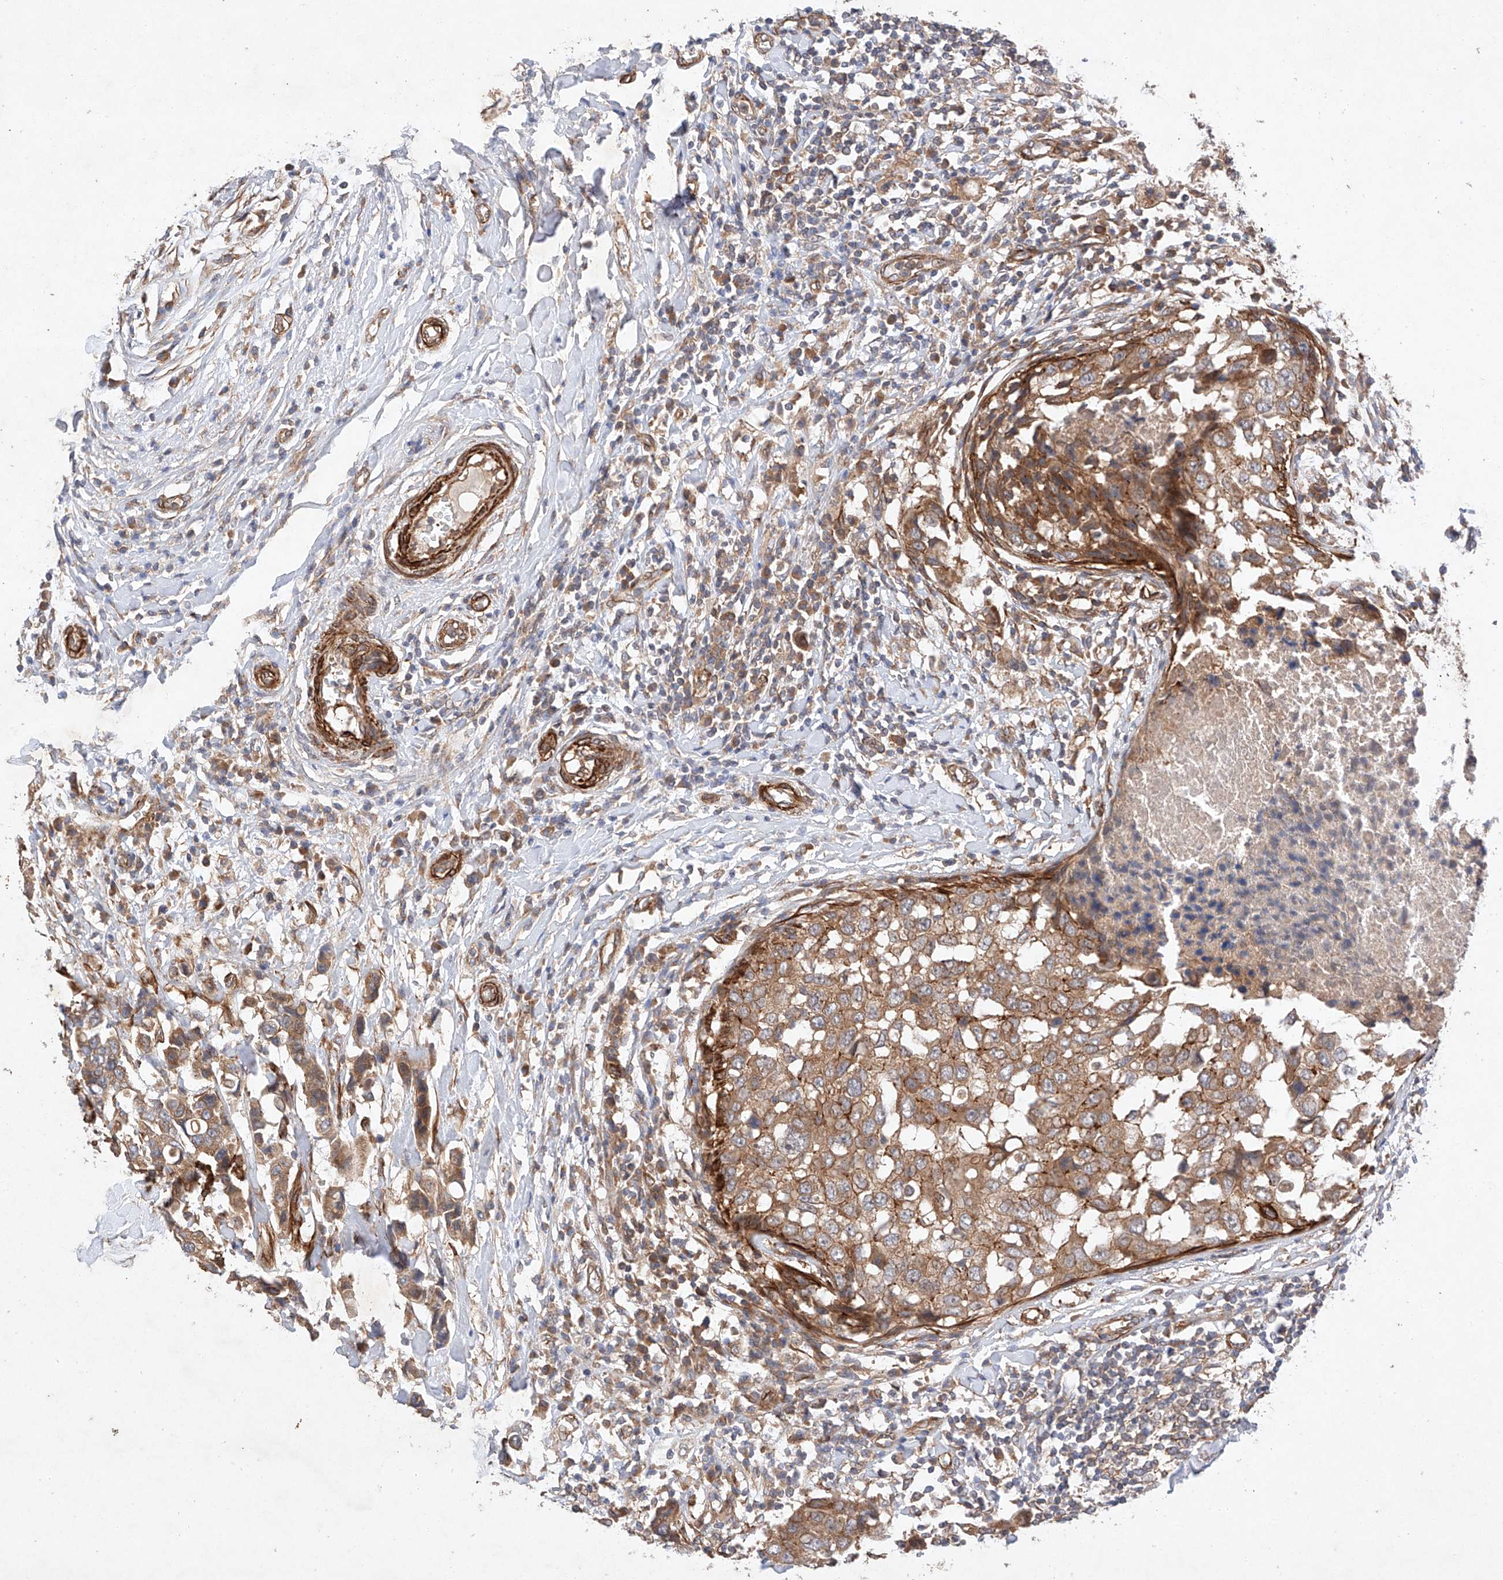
{"staining": {"intensity": "moderate", "quantity": ">75%", "location": "cytoplasmic/membranous"}, "tissue": "breast cancer", "cell_type": "Tumor cells", "image_type": "cancer", "snomed": [{"axis": "morphology", "description": "Duct carcinoma"}, {"axis": "topography", "description": "Breast"}], "caption": "The image demonstrates a brown stain indicating the presence of a protein in the cytoplasmic/membranous of tumor cells in invasive ductal carcinoma (breast).", "gene": "RAB23", "patient": {"sex": "female", "age": 27}}